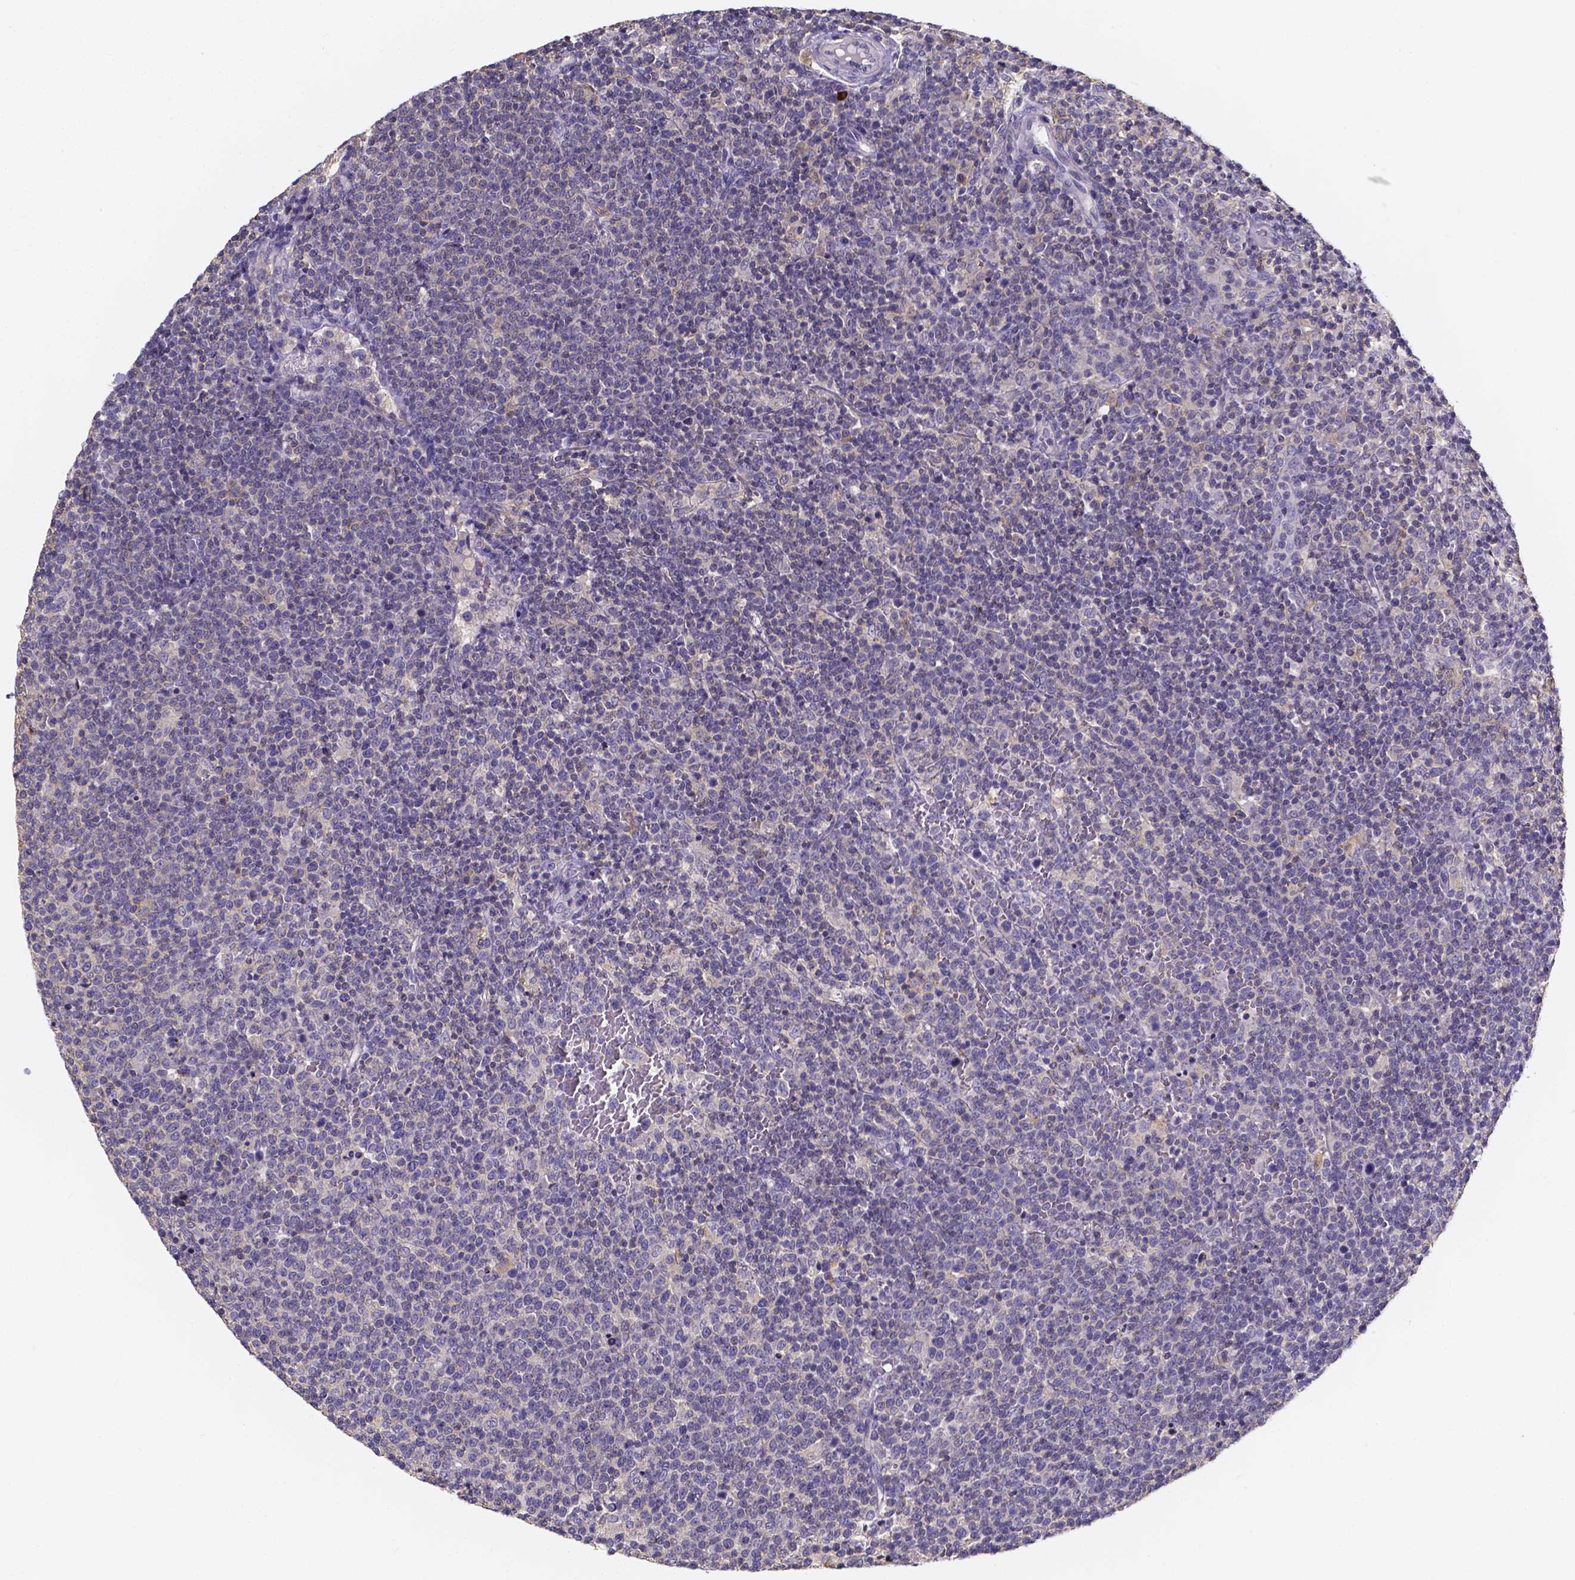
{"staining": {"intensity": "negative", "quantity": "none", "location": "none"}, "tissue": "lymphoma", "cell_type": "Tumor cells", "image_type": "cancer", "snomed": [{"axis": "morphology", "description": "Malignant lymphoma, non-Hodgkin's type, High grade"}, {"axis": "topography", "description": "Lymph node"}], "caption": "Immunohistochemistry micrograph of human malignant lymphoma, non-Hodgkin's type (high-grade) stained for a protein (brown), which shows no positivity in tumor cells. (DAB immunohistochemistry visualized using brightfield microscopy, high magnification).", "gene": "SPOCD1", "patient": {"sex": "male", "age": 61}}